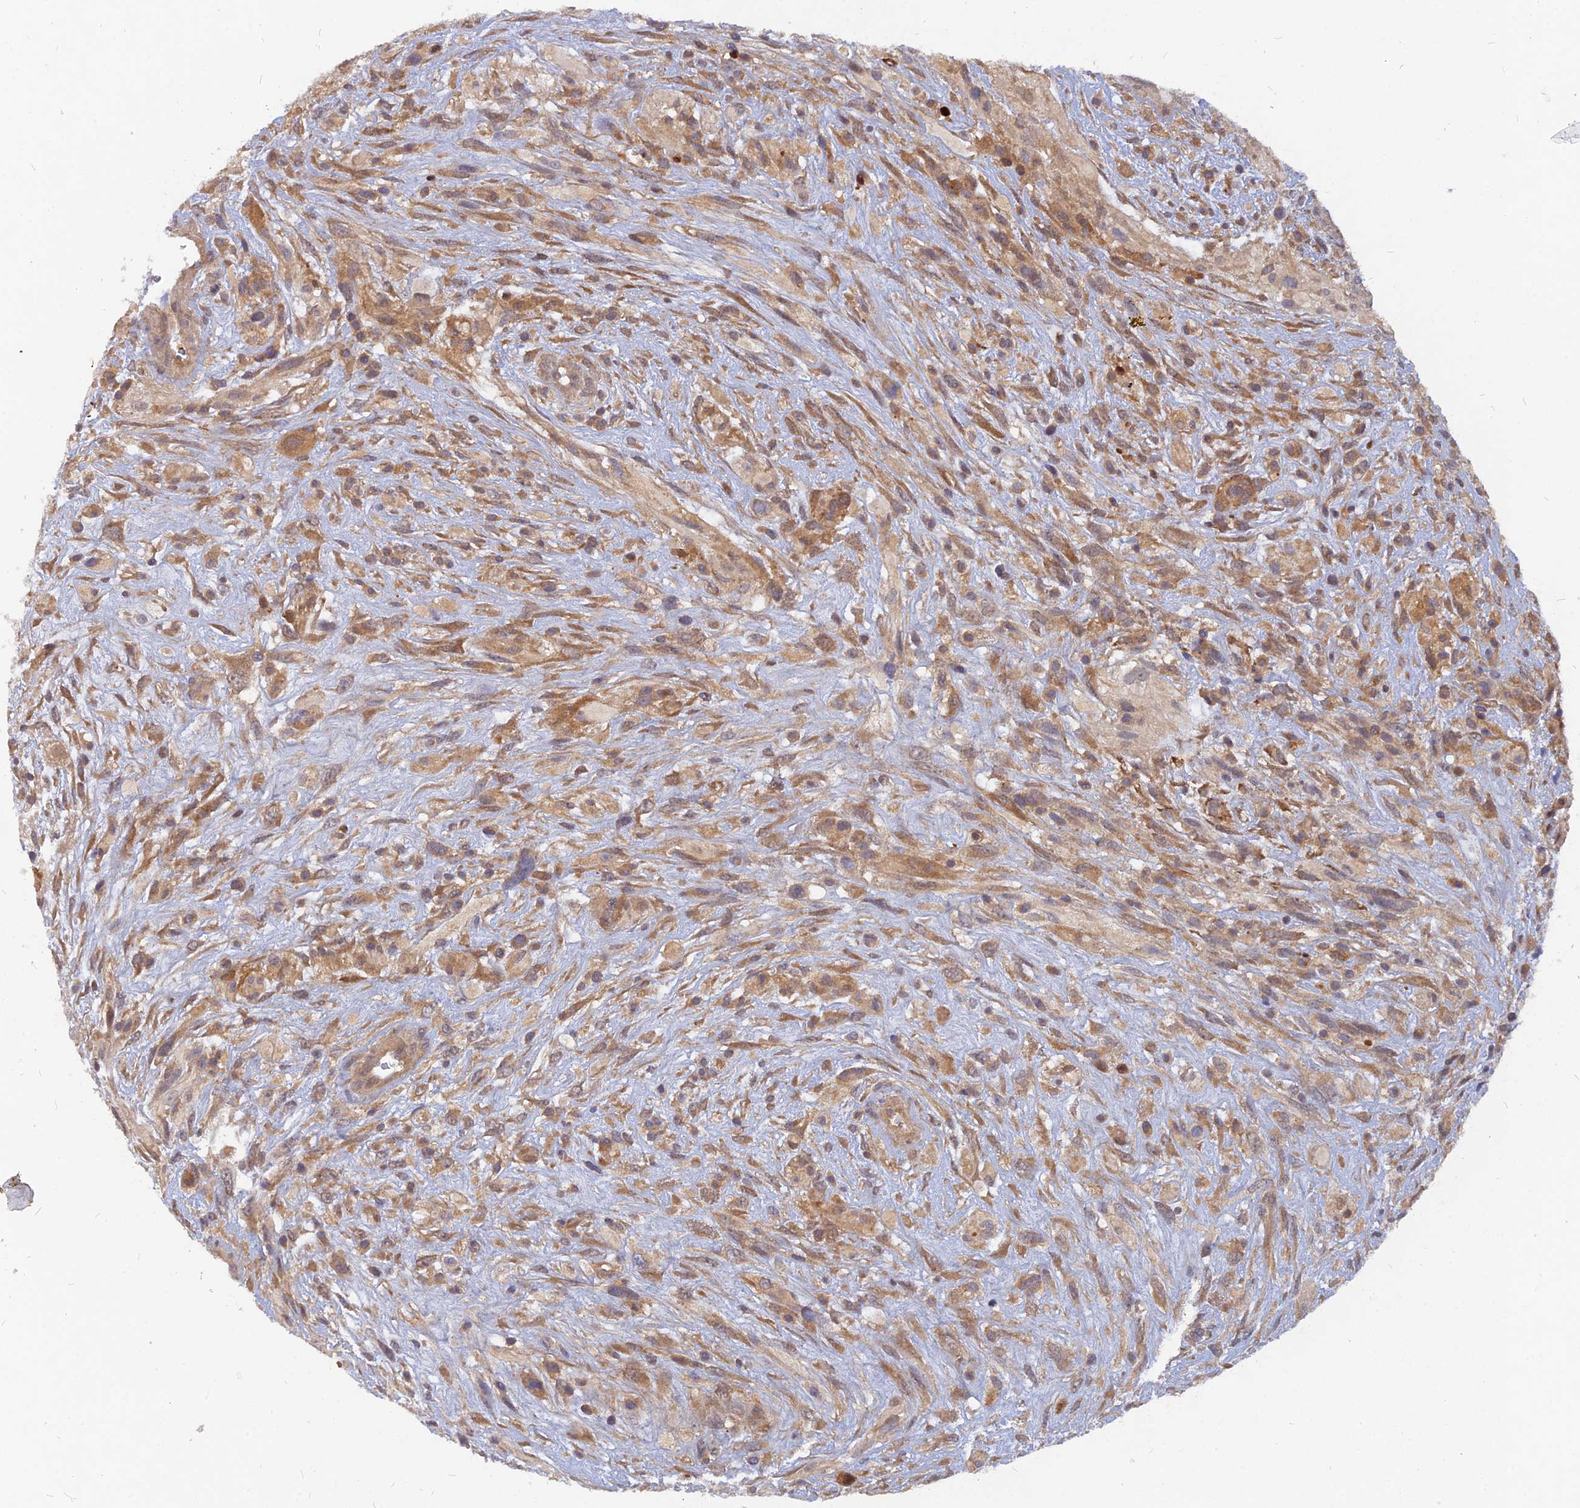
{"staining": {"intensity": "moderate", "quantity": "25%-75%", "location": "cytoplasmic/membranous"}, "tissue": "glioma", "cell_type": "Tumor cells", "image_type": "cancer", "snomed": [{"axis": "morphology", "description": "Glioma, malignant, High grade"}, {"axis": "topography", "description": "Brain"}], "caption": "Protein expression analysis of malignant high-grade glioma displays moderate cytoplasmic/membranous expression in about 25%-75% of tumor cells. Using DAB (brown) and hematoxylin (blue) stains, captured at high magnification using brightfield microscopy.", "gene": "ARL2BP", "patient": {"sex": "male", "age": 61}}